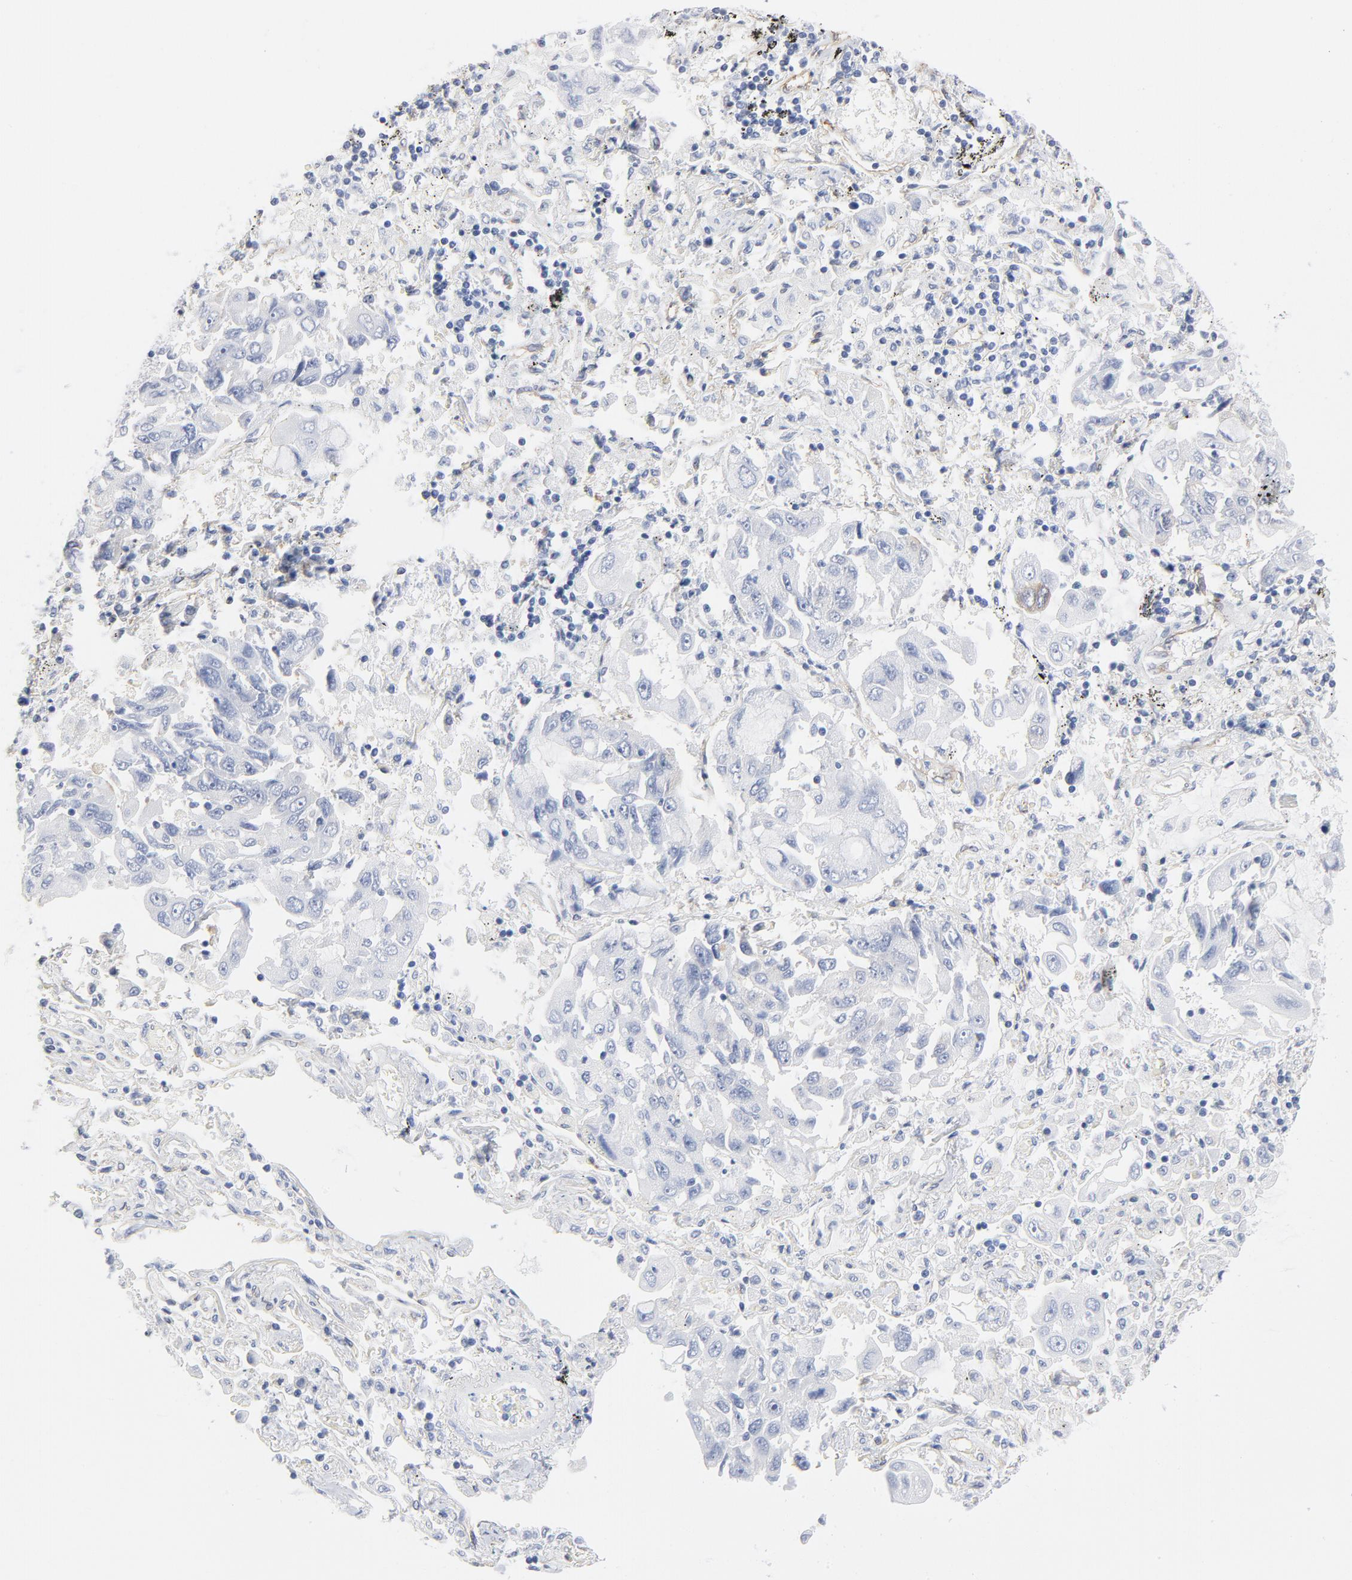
{"staining": {"intensity": "negative", "quantity": "none", "location": "none"}, "tissue": "lung cancer", "cell_type": "Tumor cells", "image_type": "cancer", "snomed": [{"axis": "morphology", "description": "Adenocarcinoma, NOS"}, {"axis": "topography", "description": "Lung"}], "caption": "Tumor cells are negative for brown protein staining in lung cancer (adenocarcinoma).", "gene": "SHANK3", "patient": {"sex": "male", "age": 64}}